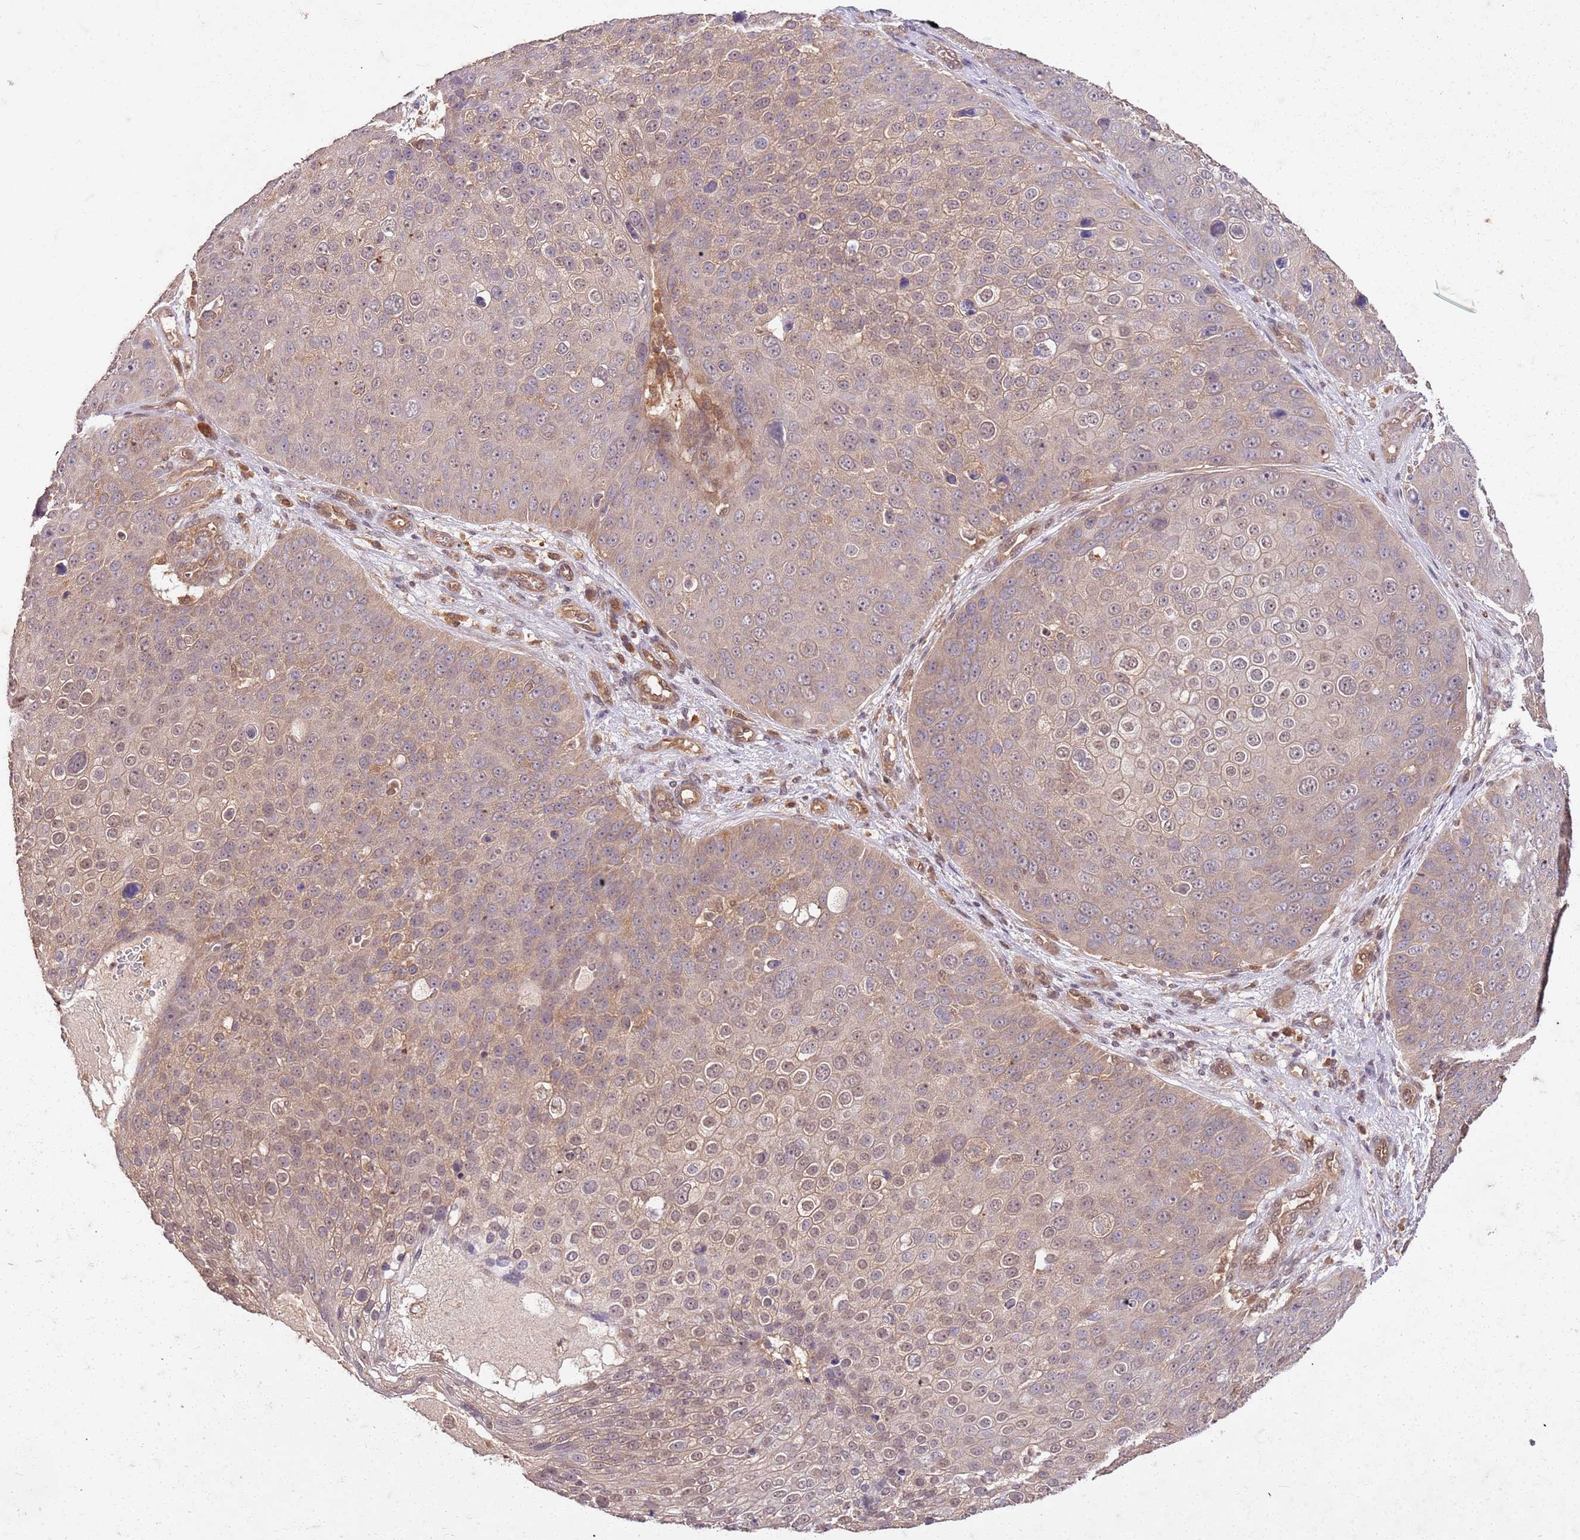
{"staining": {"intensity": "weak", "quantity": "25%-75%", "location": "cytoplasmic/membranous,nuclear"}, "tissue": "skin cancer", "cell_type": "Tumor cells", "image_type": "cancer", "snomed": [{"axis": "morphology", "description": "Squamous cell carcinoma, NOS"}, {"axis": "topography", "description": "Skin"}], "caption": "Immunohistochemical staining of squamous cell carcinoma (skin) exhibits weak cytoplasmic/membranous and nuclear protein positivity in about 25%-75% of tumor cells. The staining was performed using DAB (3,3'-diaminobenzidine), with brown indicating positive protein expression. Nuclei are stained blue with hematoxylin.", "gene": "UBE3A", "patient": {"sex": "male", "age": 71}}